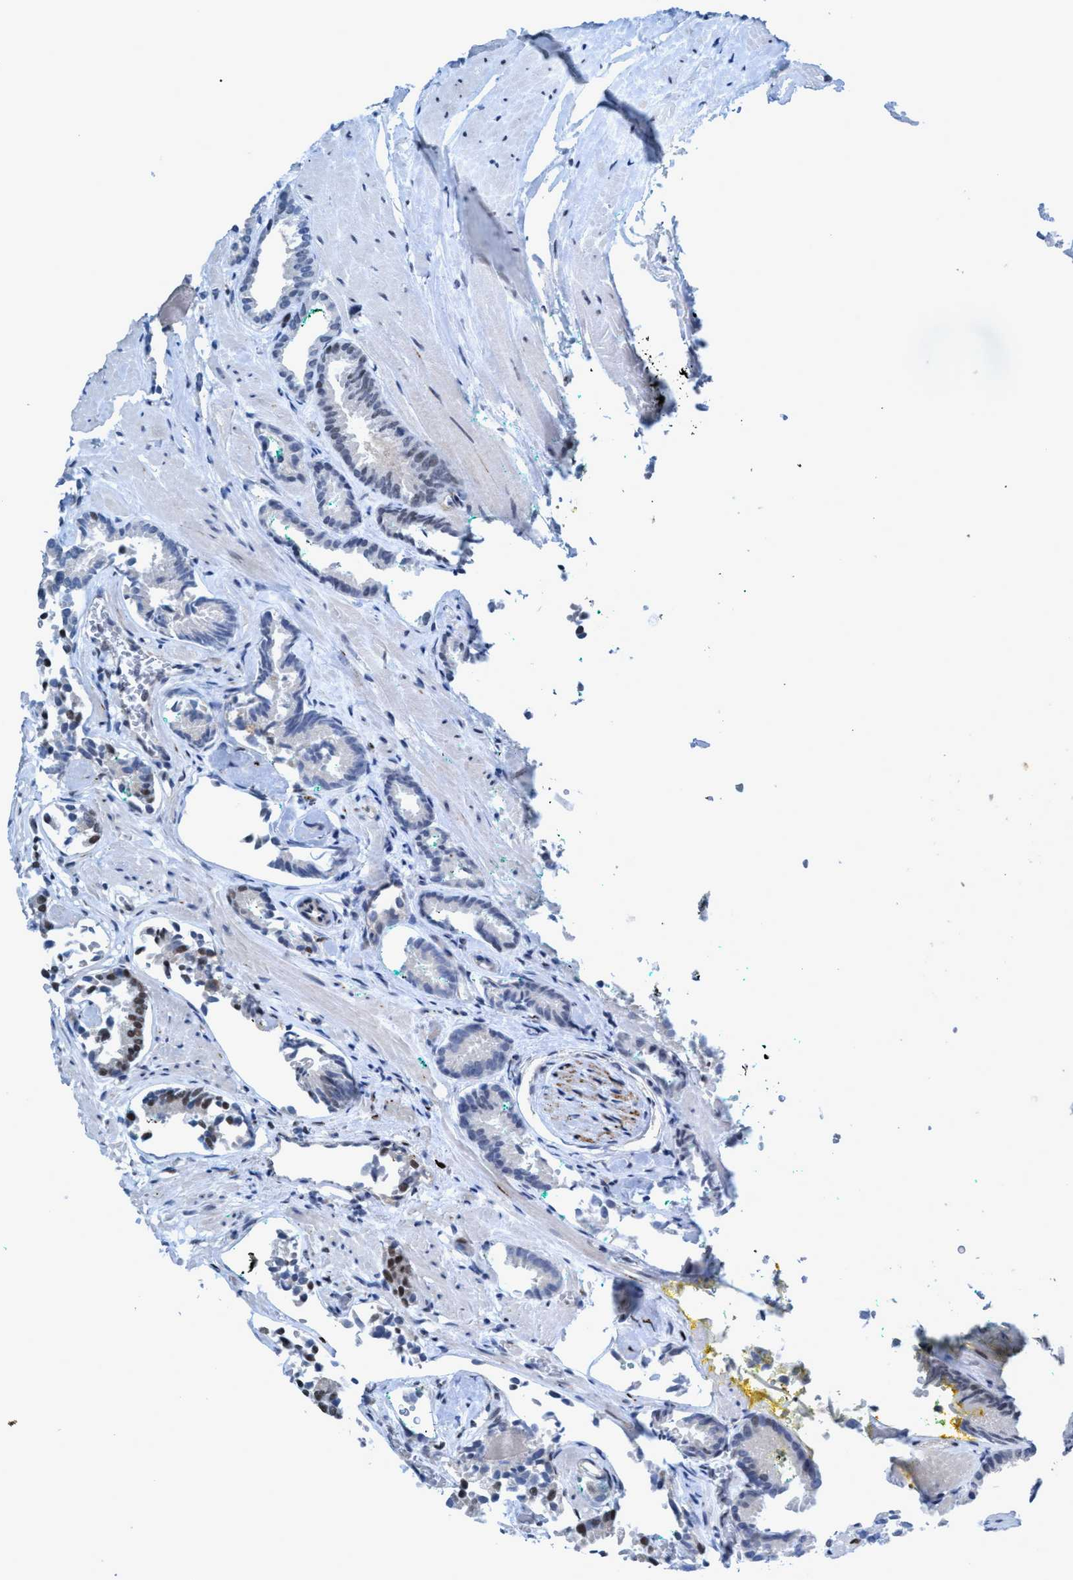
{"staining": {"intensity": "moderate", "quantity": "<25%", "location": "nuclear"}, "tissue": "prostate cancer", "cell_type": "Tumor cells", "image_type": "cancer", "snomed": [{"axis": "morphology", "description": "Adenocarcinoma, Low grade"}, {"axis": "topography", "description": "Prostate"}], "caption": "A micrograph of prostate cancer (adenocarcinoma (low-grade)) stained for a protein demonstrates moderate nuclear brown staining in tumor cells.", "gene": "CWC27", "patient": {"sex": "male", "age": 51}}